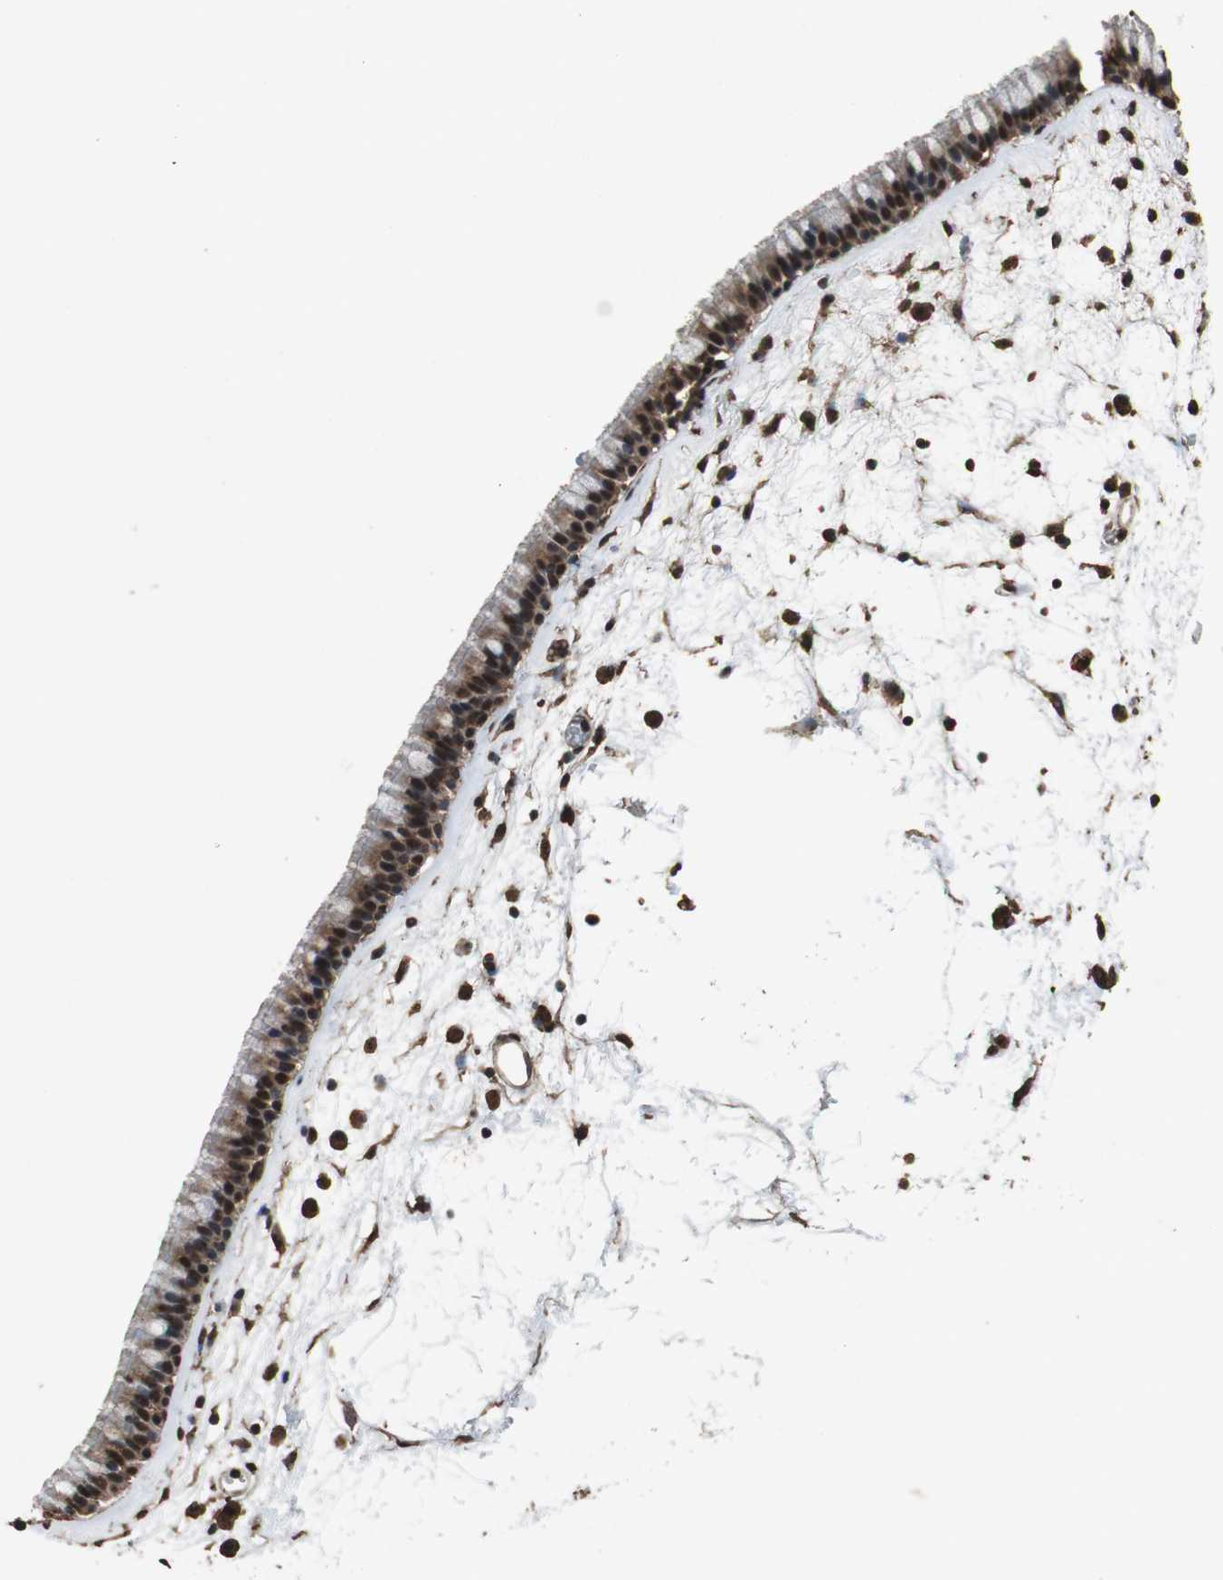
{"staining": {"intensity": "strong", "quantity": ">75%", "location": "cytoplasmic/membranous,nuclear"}, "tissue": "nasopharynx", "cell_type": "Respiratory epithelial cells", "image_type": "normal", "snomed": [{"axis": "morphology", "description": "Normal tissue, NOS"}, {"axis": "morphology", "description": "Inflammation, NOS"}, {"axis": "topography", "description": "Nasopharynx"}], "caption": "Respiratory epithelial cells reveal high levels of strong cytoplasmic/membranous,nuclear expression in approximately >75% of cells in normal human nasopharynx.", "gene": "PPP1R13B", "patient": {"sex": "male", "age": 48}}